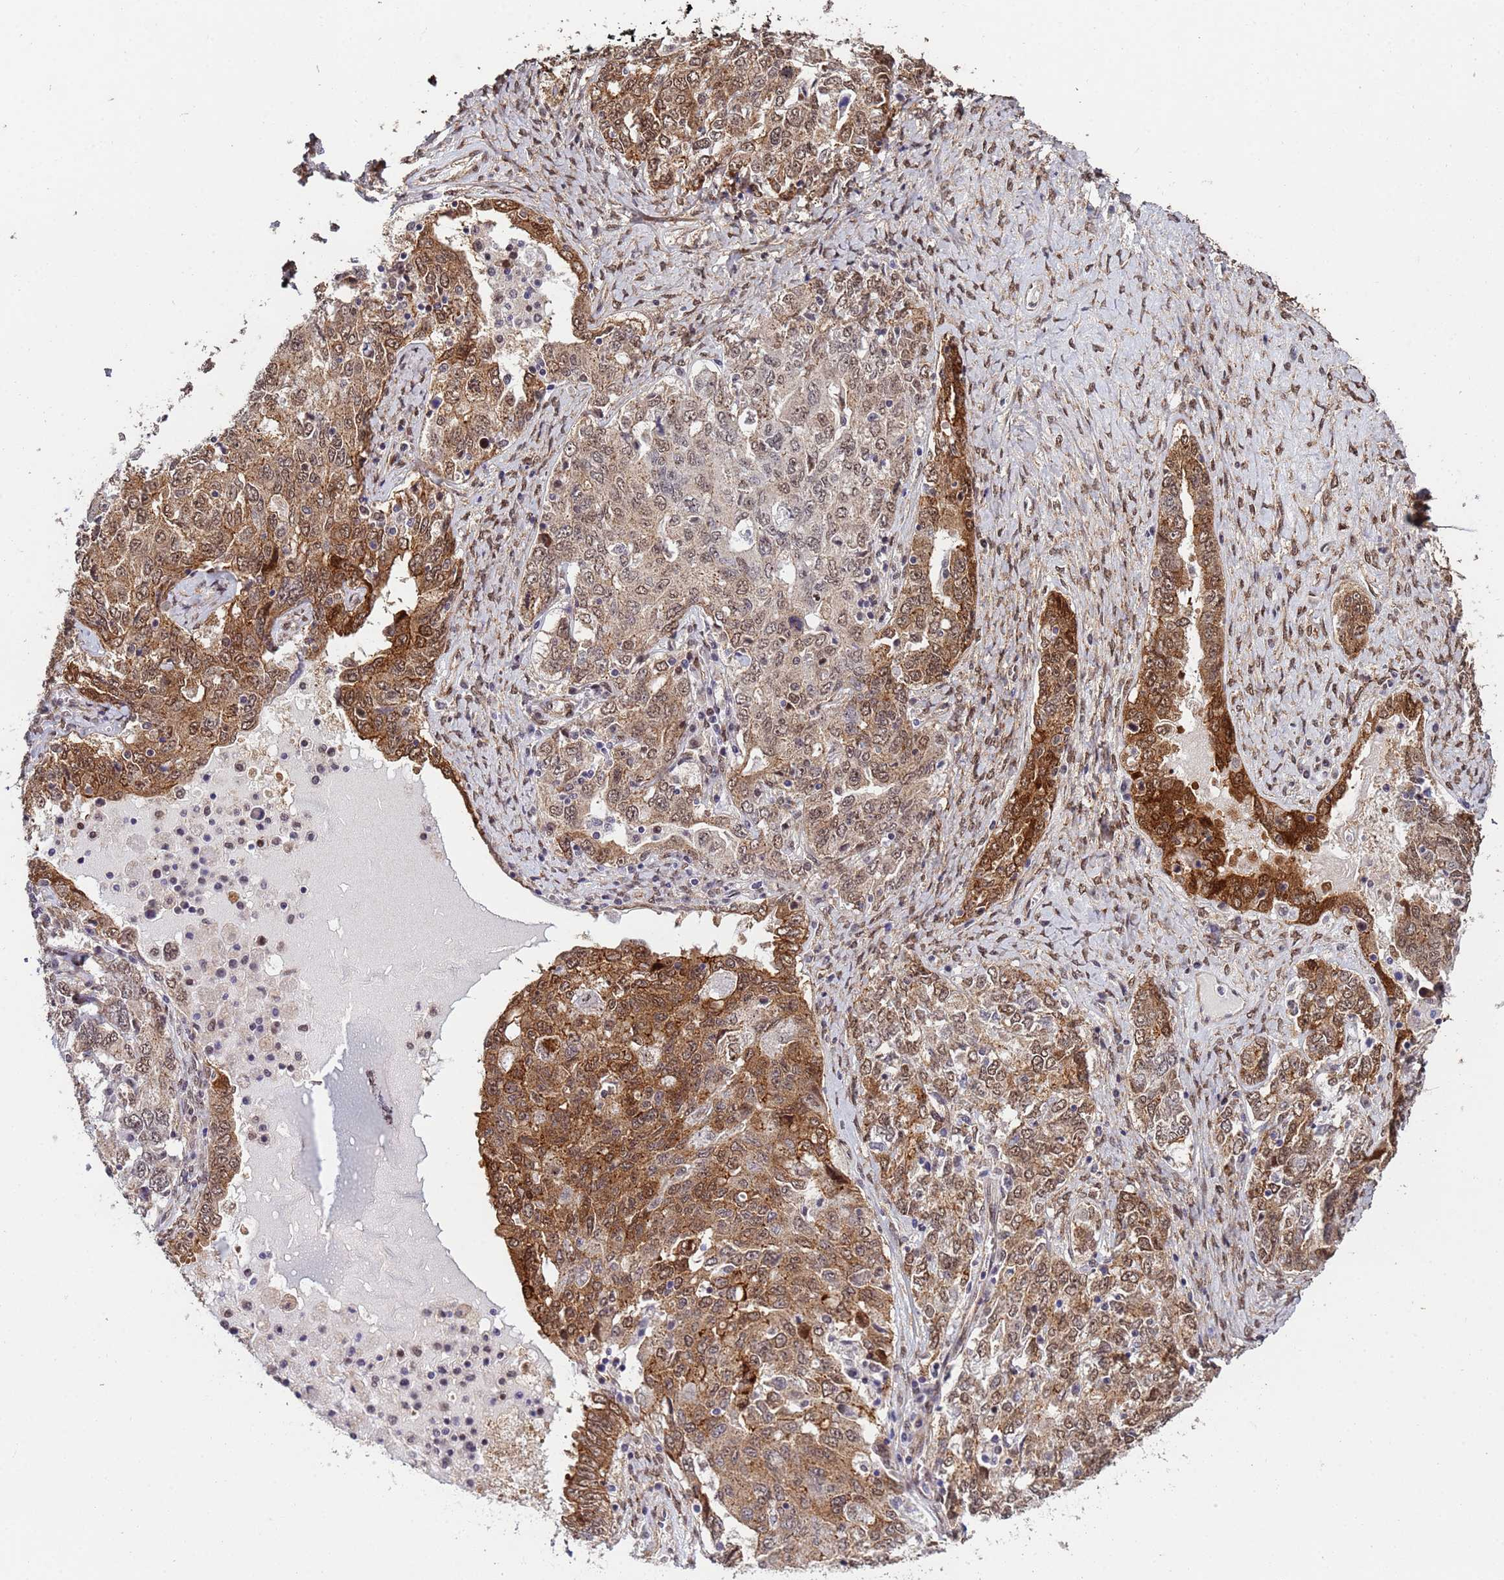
{"staining": {"intensity": "moderate", "quantity": ">75%", "location": "cytoplasmic/membranous,nuclear"}, "tissue": "ovarian cancer", "cell_type": "Tumor cells", "image_type": "cancer", "snomed": [{"axis": "morphology", "description": "Carcinoma, endometroid"}, {"axis": "topography", "description": "Ovary"}], "caption": "Protein expression analysis of human endometroid carcinoma (ovarian) reveals moderate cytoplasmic/membranous and nuclear positivity in about >75% of tumor cells.", "gene": "TRIP6", "patient": {"sex": "female", "age": 62}}